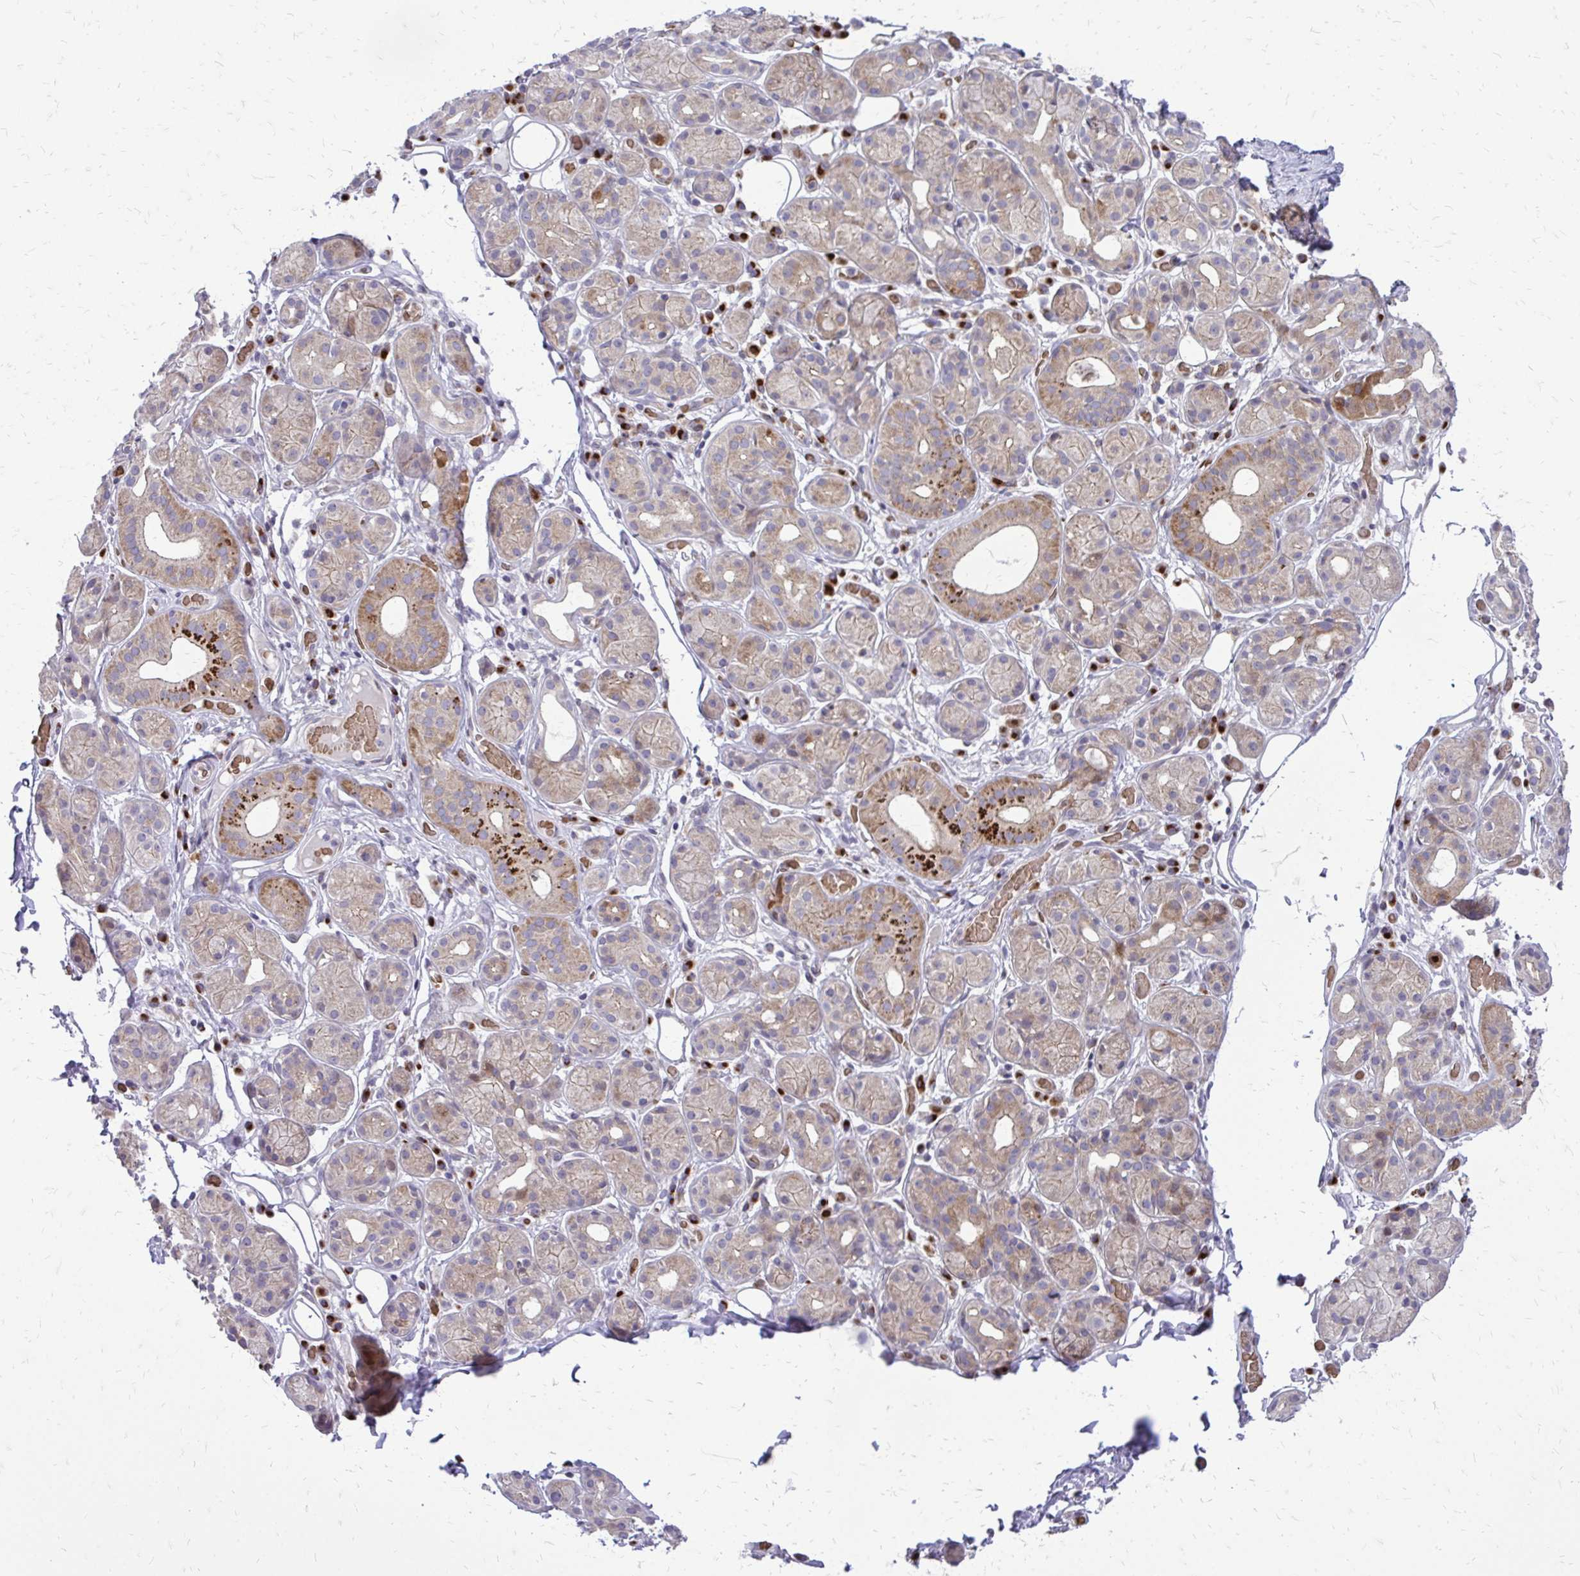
{"staining": {"intensity": "strong", "quantity": "<25%", "location": "cytoplasmic/membranous"}, "tissue": "salivary gland", "cell_type": "Glandular cells", "image_type": "normal", "snomed": [{"axis": "morphology", "description": "Normal tissue, NOS"}, {"axis": "topography", "description": "Salivary gland"}, {"axis": "topography", "description": "Peripheral nerve tissue"}], "caption": "The immunohistochemical stain highlights strong cytoplasmic/membranous expression in glandular cells of unremarkable salivary gland.", "gene": "FUNDC2", "patient": {"sex": "male", "age": 71}}